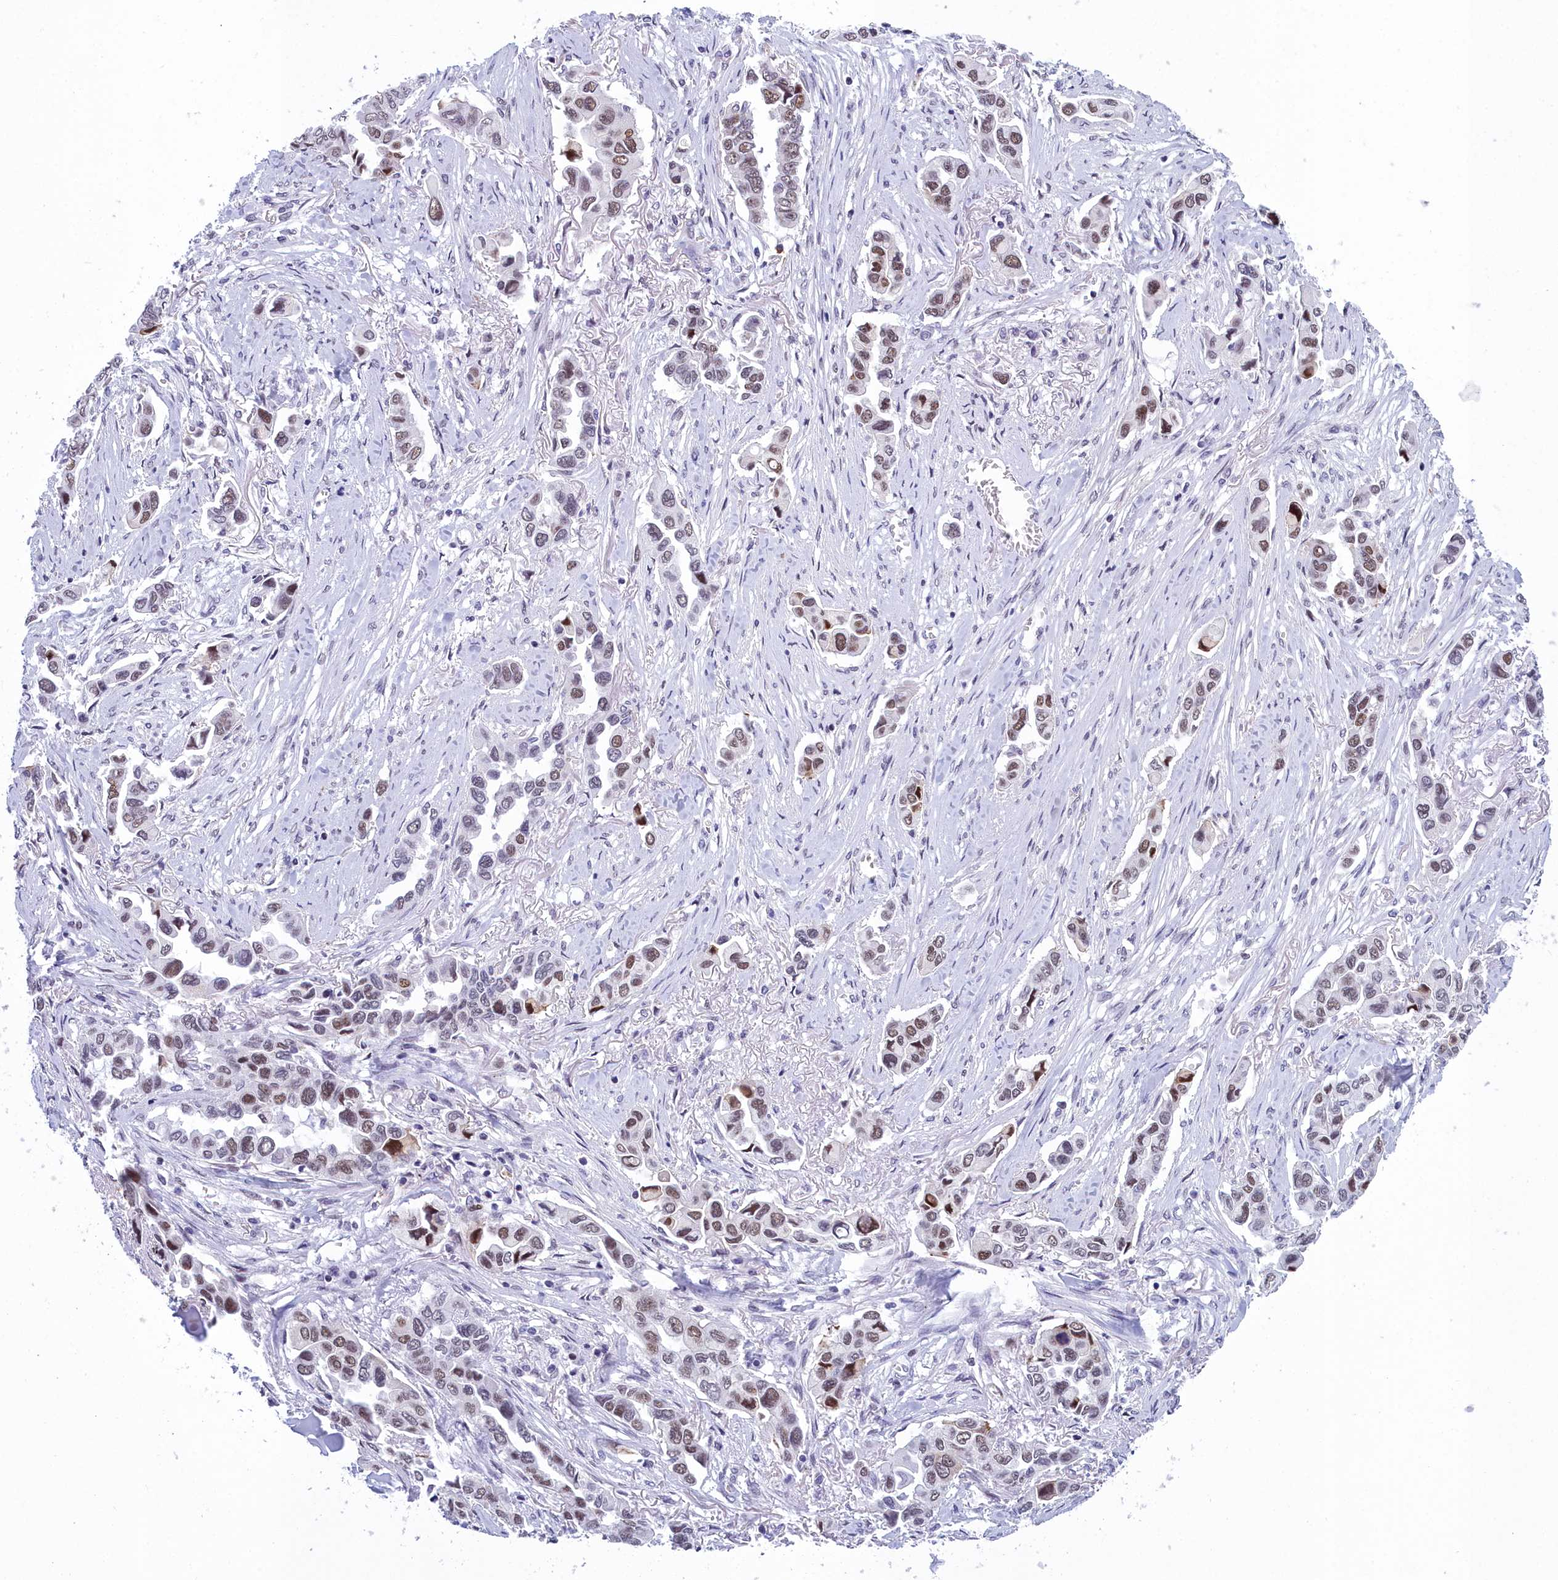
{"staining": {"intensity": "moderate", "quantity": "25%-75%", "location": "cytoplasmic/membranous,nuclear"}, "tissue": "lung cancer", "cell_type": "Tumor cells", "image_type": "cancer", "snomed": [{"axis": "morphology", "description": "Adenocarcinoma, NOS"}, {"axis": "topography", "description": "Lung"}], "caption": "Immunohistochemistry histopathology image of adenocarcinoma (lung) stained for a protein (brown), which demonstrates medium levels of moderate cytoplasmic/membranous and nuclear staining in about 25%-75% of tumor cells.", "gene": "CCDC97", "patient": {"sex": "female", "age": 76}}